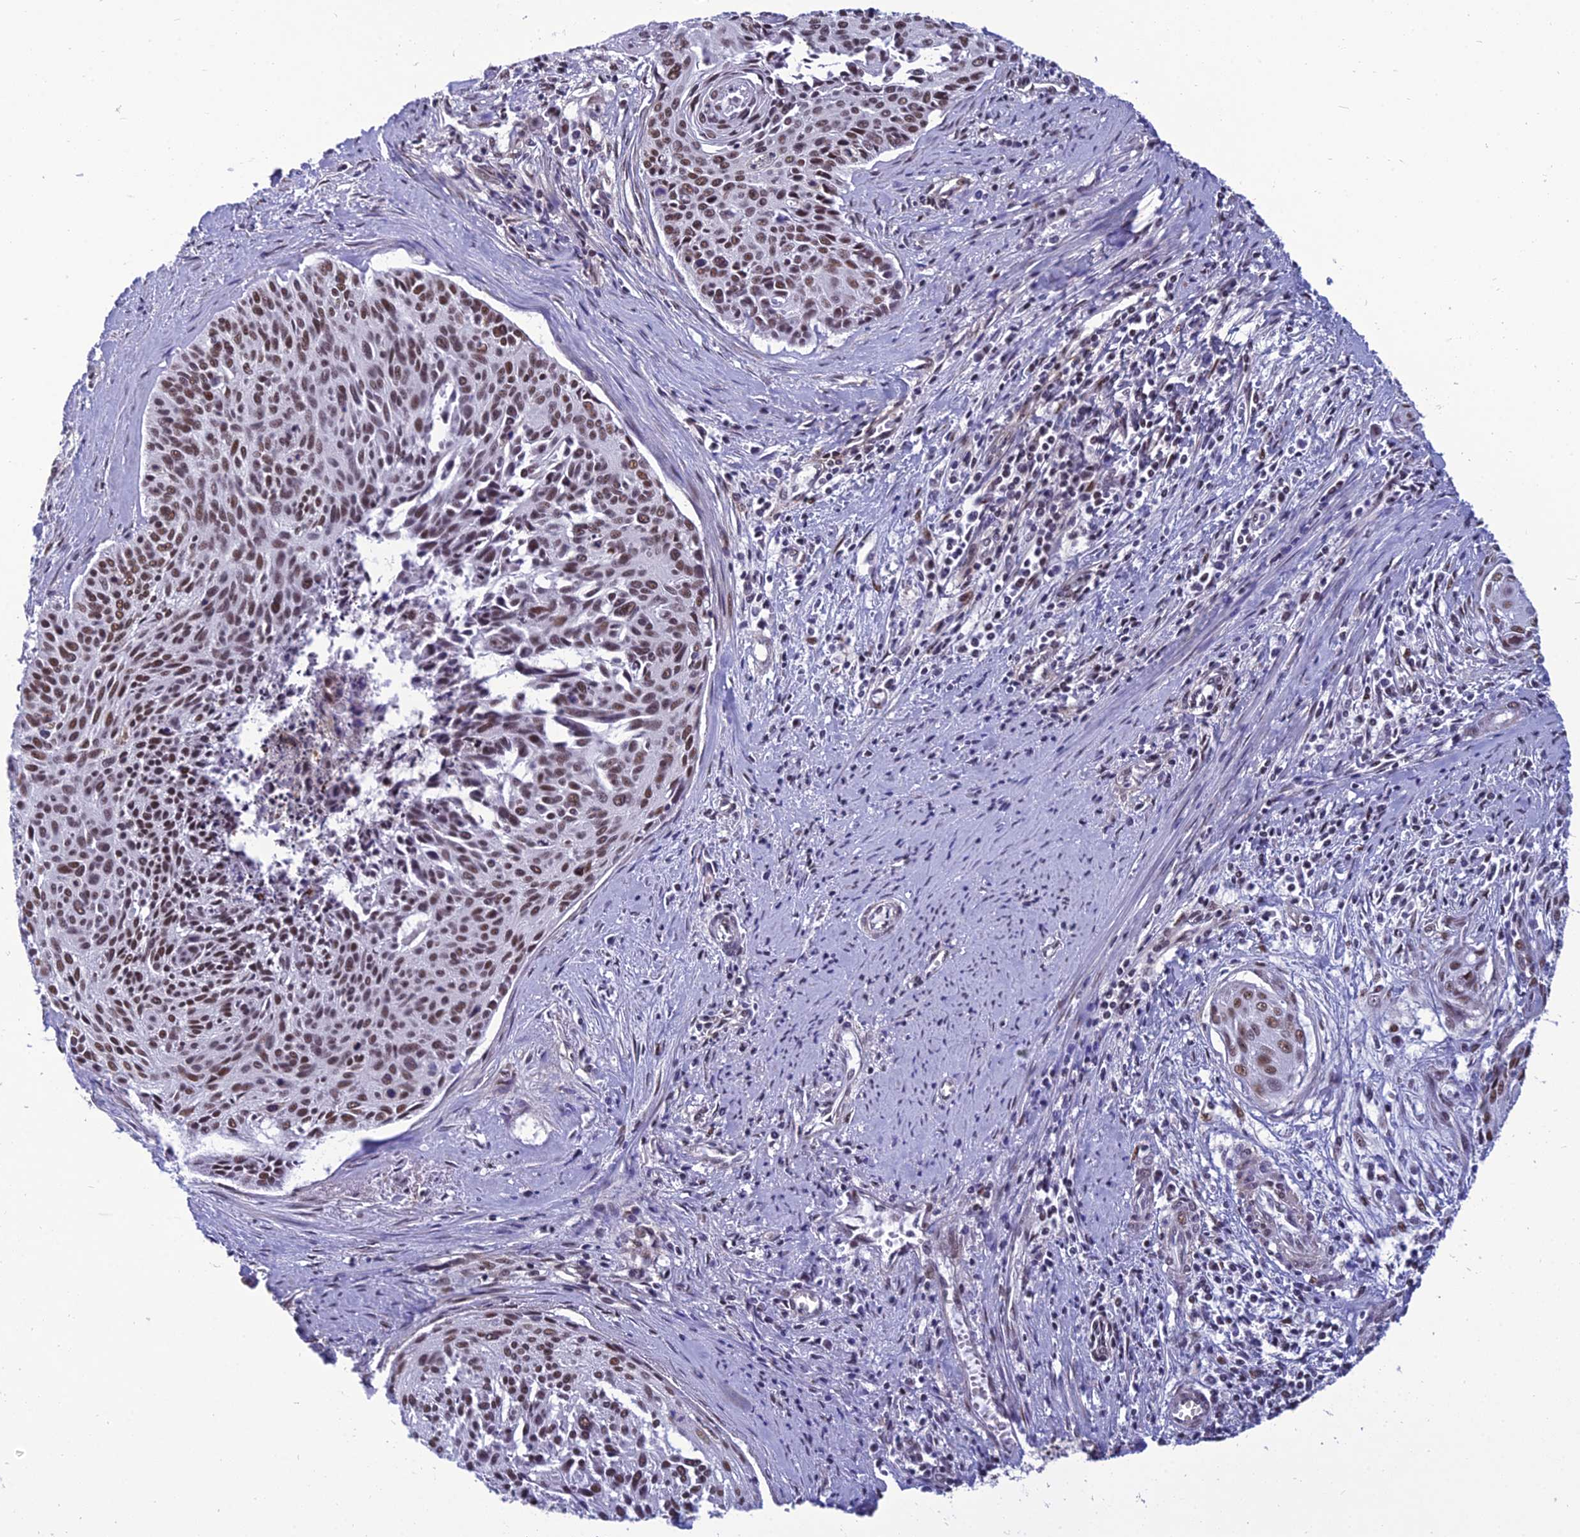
{"staining": {"intensity": "moderate", "quantity": ">75%", "location": "nuclear"}, "tissue": "cervical cancer", "cell_type": "Tumor cells", "image_type": "cancer", "snomed": [{"axis": "morphology", "description": "Squamous cell carcinoma, NOS"}, {"axis": "topography", "description": "Cervix"}], "caption": "IHC of human cervical cancer shows medium levels of moderate nuclear staining in about >75% of tumor cells.", "gene": "RSRC1", "patient": {"sex": "female", "age": 55}}